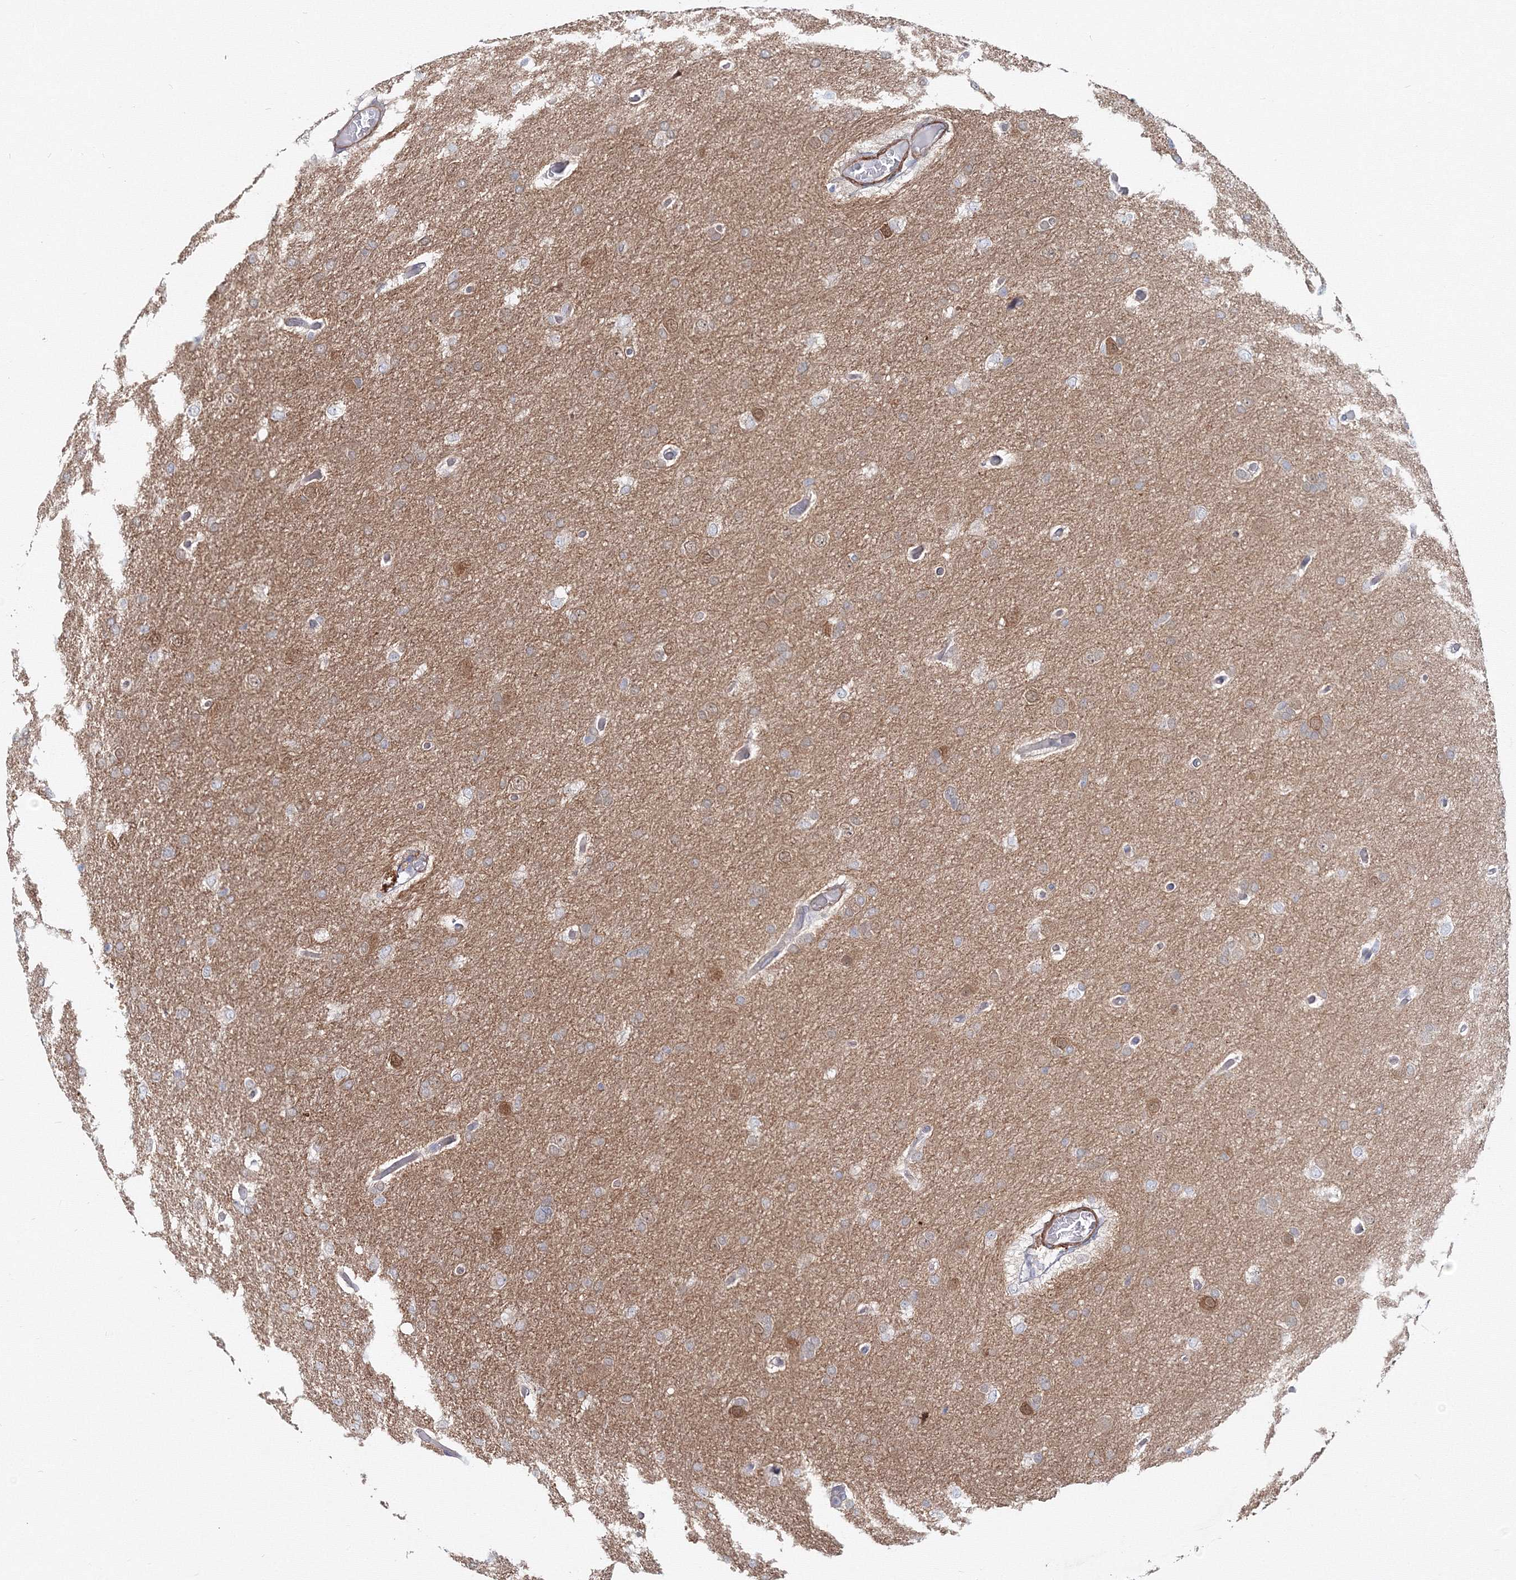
{"staining": {"intensity": "weak", "quantity": "25%-75%", "location": "cytoplasmic/membranous"}, "tissue": "glioma", "cell_type": "Tumor cells", "image_type": "cancer", "snomed": [{"axis": "morphology", "description": "Glioma, malignant, High grade"}, {"axis": "topography", "description": "Cerebral cortex"}], "caption": "A micrograph of human glioma stained for a protein shows weak cytoplasmic/membranous brown staining in tumor cells.", "gene": "ARHGAP21", "patient": {"sex": "female", "age": 36}}